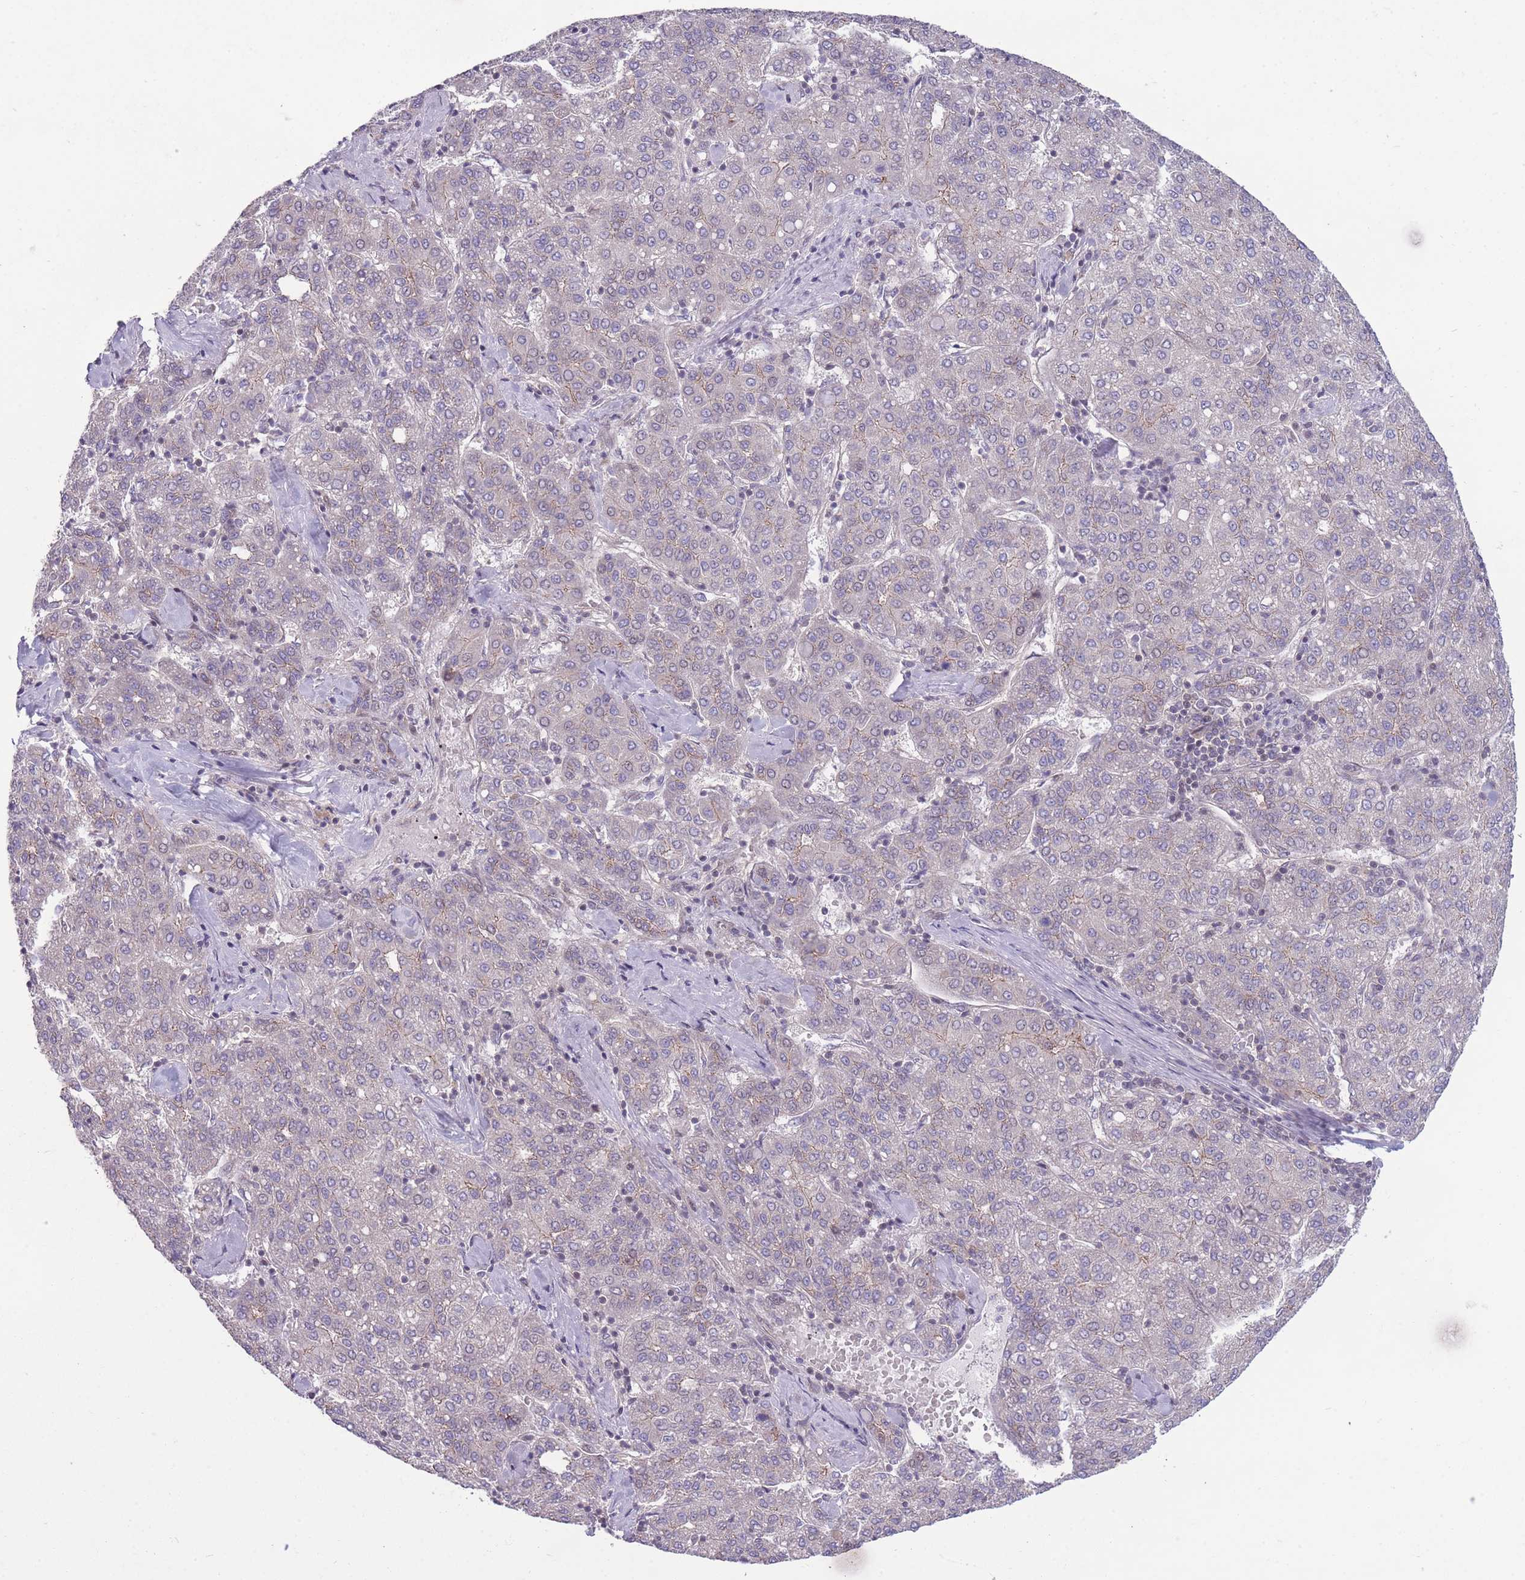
{"staining": {"intensity": "negative", "quantity": "none", "location": "none"}, "tissue": "liver cancer", "cell_type": "Tumor cells", "image_type": "cancer", "snomed": [{"axis": "morphology", "description": "Carcinoma, Hepatocellular, NOS"}, {"axis": "topography", "description": "Liver"}], "caption": "This is a image of immunohistochemistry staining of liver hepatocellular carcinoma, which shows no expression in tumor cells.", "gene": "RIC8A", "patient": {"sex": "male", "age": 65}}